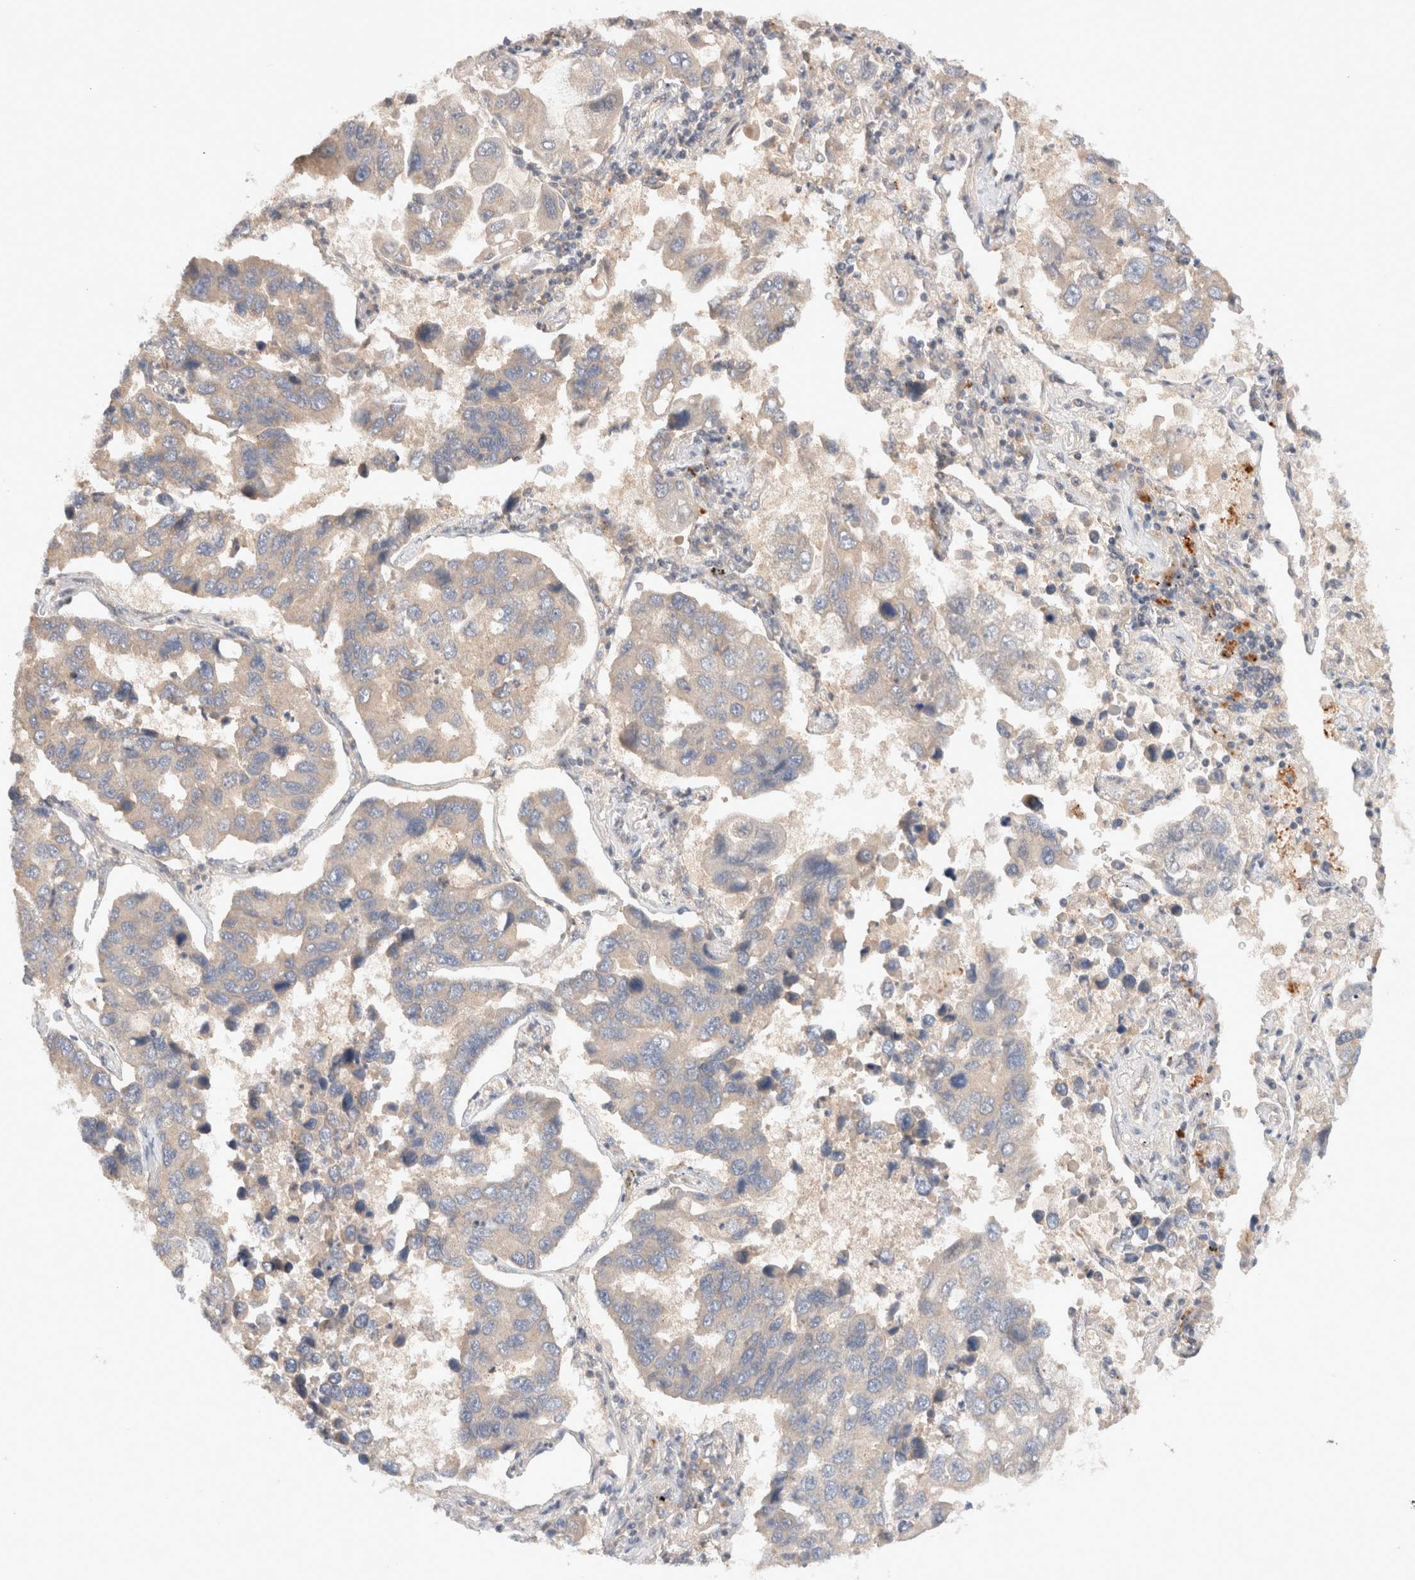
{"staining": {"intensity": "weak", "quantity": "<25%", "location": "cytoplasmic/membranous"}, "tissue": "lung cancer", "cell_type": "Tumor cells", "image_type": "cancer", "snomed": [{"axis": "morphology", "description": "Adenocarcinoma, NOS"}, {"axis": "topography", "description": "Lung"}], "caption": "The photomicrograph displays no staining of tumor cells in lung adenocarcinoma. (Stains: DAB IHC with hematoxylin counter stain, Microscopy: brightfield microscopy at high magnification).", "gene": "KLHL20", "patient": {"sex": "male", "age": 64}}